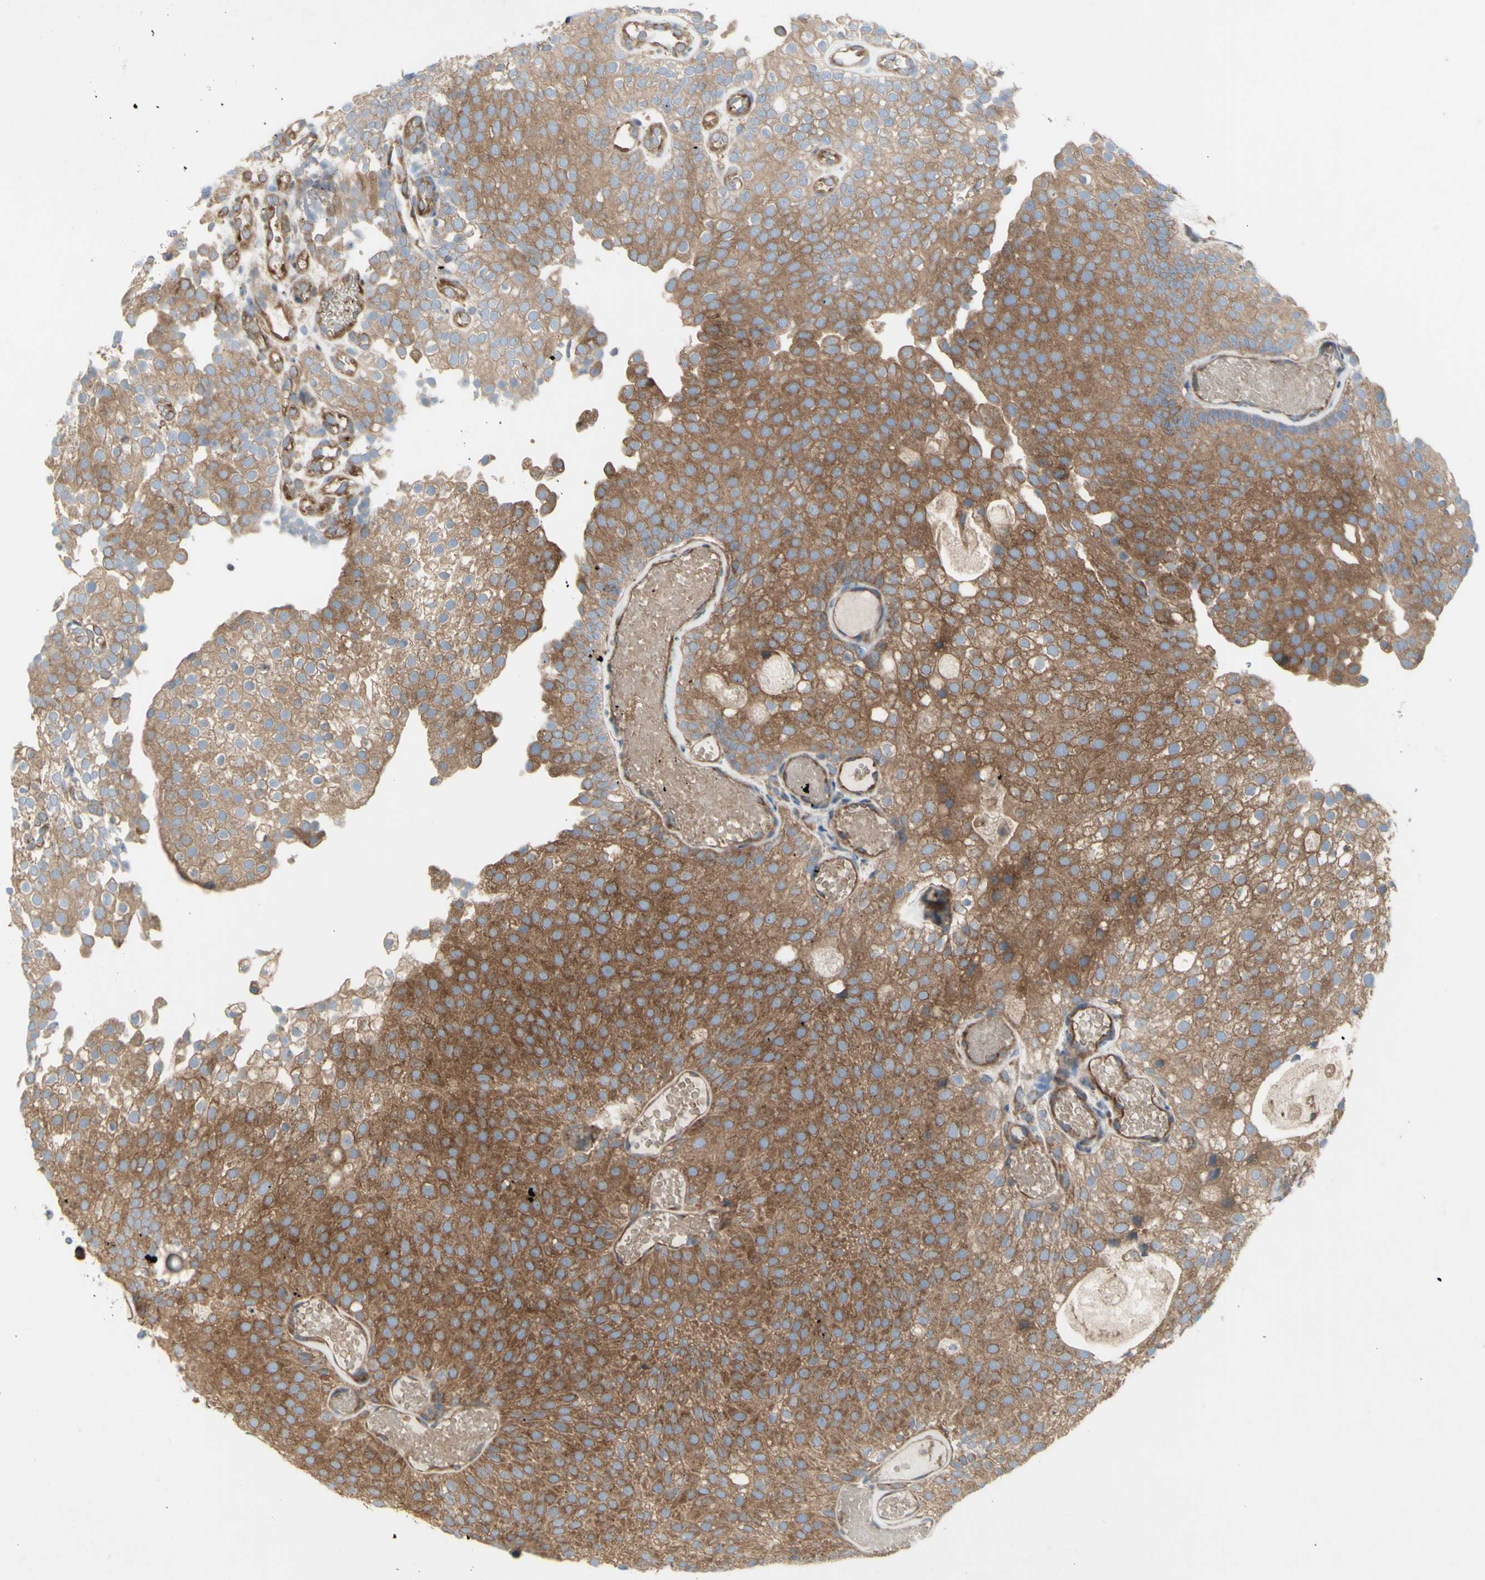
{"staining": {"intensity": "moderate", "quantity": ">75%", "location": "cytoplasmic/membranous"}, "tissue": "urothelial cancer", "cell_type": "Tumor cells", "image_type": "cancer", "snomed": [{"axis": "morphology", "description": "Urothelial carcinoma, Low grade"}, {"axis": "topography", "description": "Urinary bladder"}], "caption": "Urothelial carcinoma (low-grade) tissue reveals moderate cytoplasmic/membranous expression in about >75% of tumor cells, visualized by immunohistochemistry. (brown staining indicates protein expression, while blue staining denotes nuclei).", "gene": "KLC1", "patient": {"sex": "male", "age": 78}}